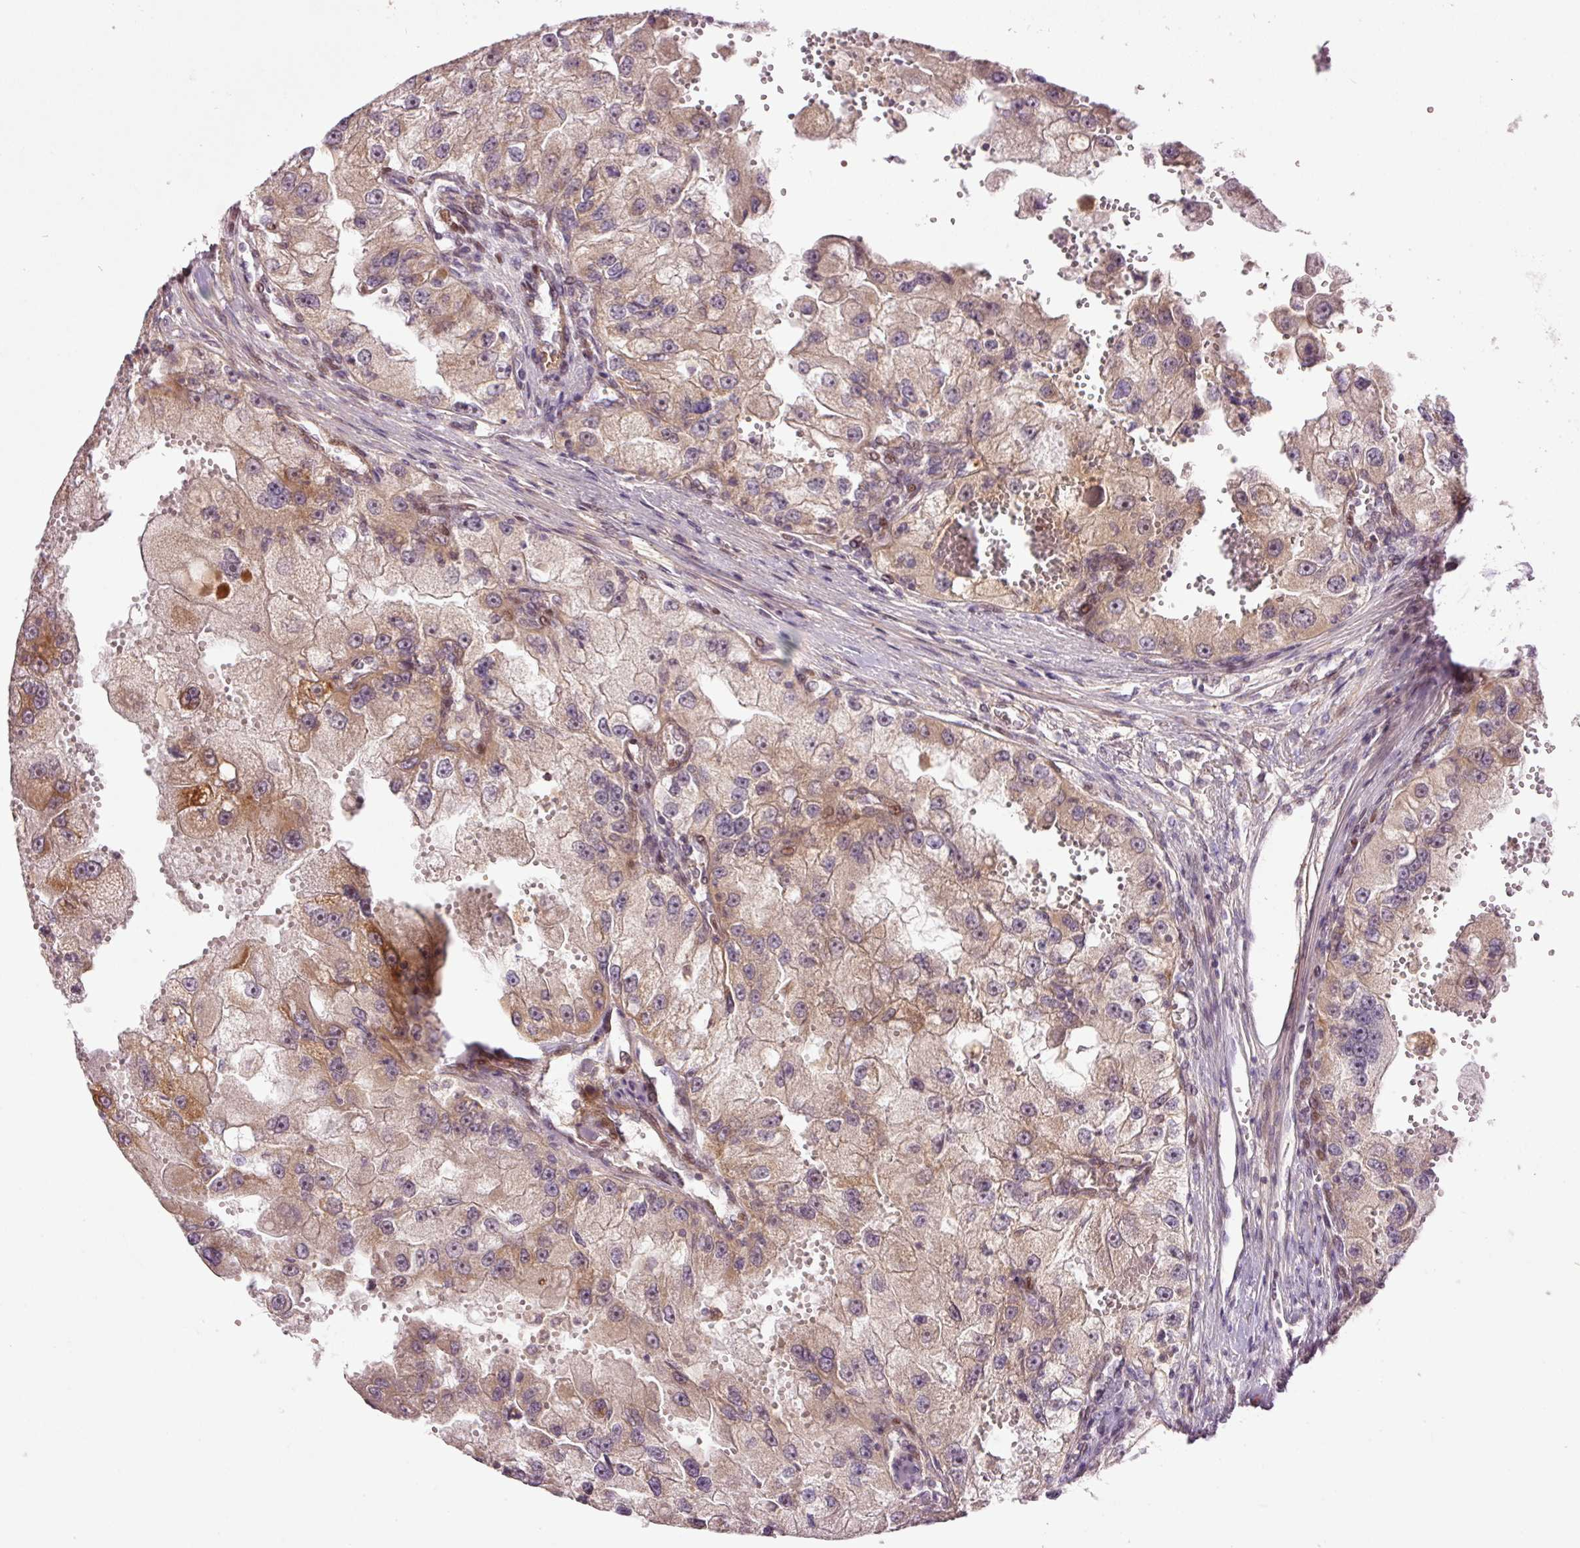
{"staining": {"intensity": "weak", "quantity": "25%-75%", "location": "cytoplasmic/membranous"}, "tissue": "renal cancer", "cell_type": "Tumor cells", "image_type": "cancer", "snomed": [{"axis": "morphology", "description": "Adenocarcinoma, NOS"}, {"axis": "topography", "description": "Kidney"}], "caption": "Protein analysis of renal cancer tissue shows weak cytoplasmic/membranous positivity in approximately 25%-75% of tumor cells.", "gene": "SLC29A3", "patient": {"sex": "male", "age": 63}}